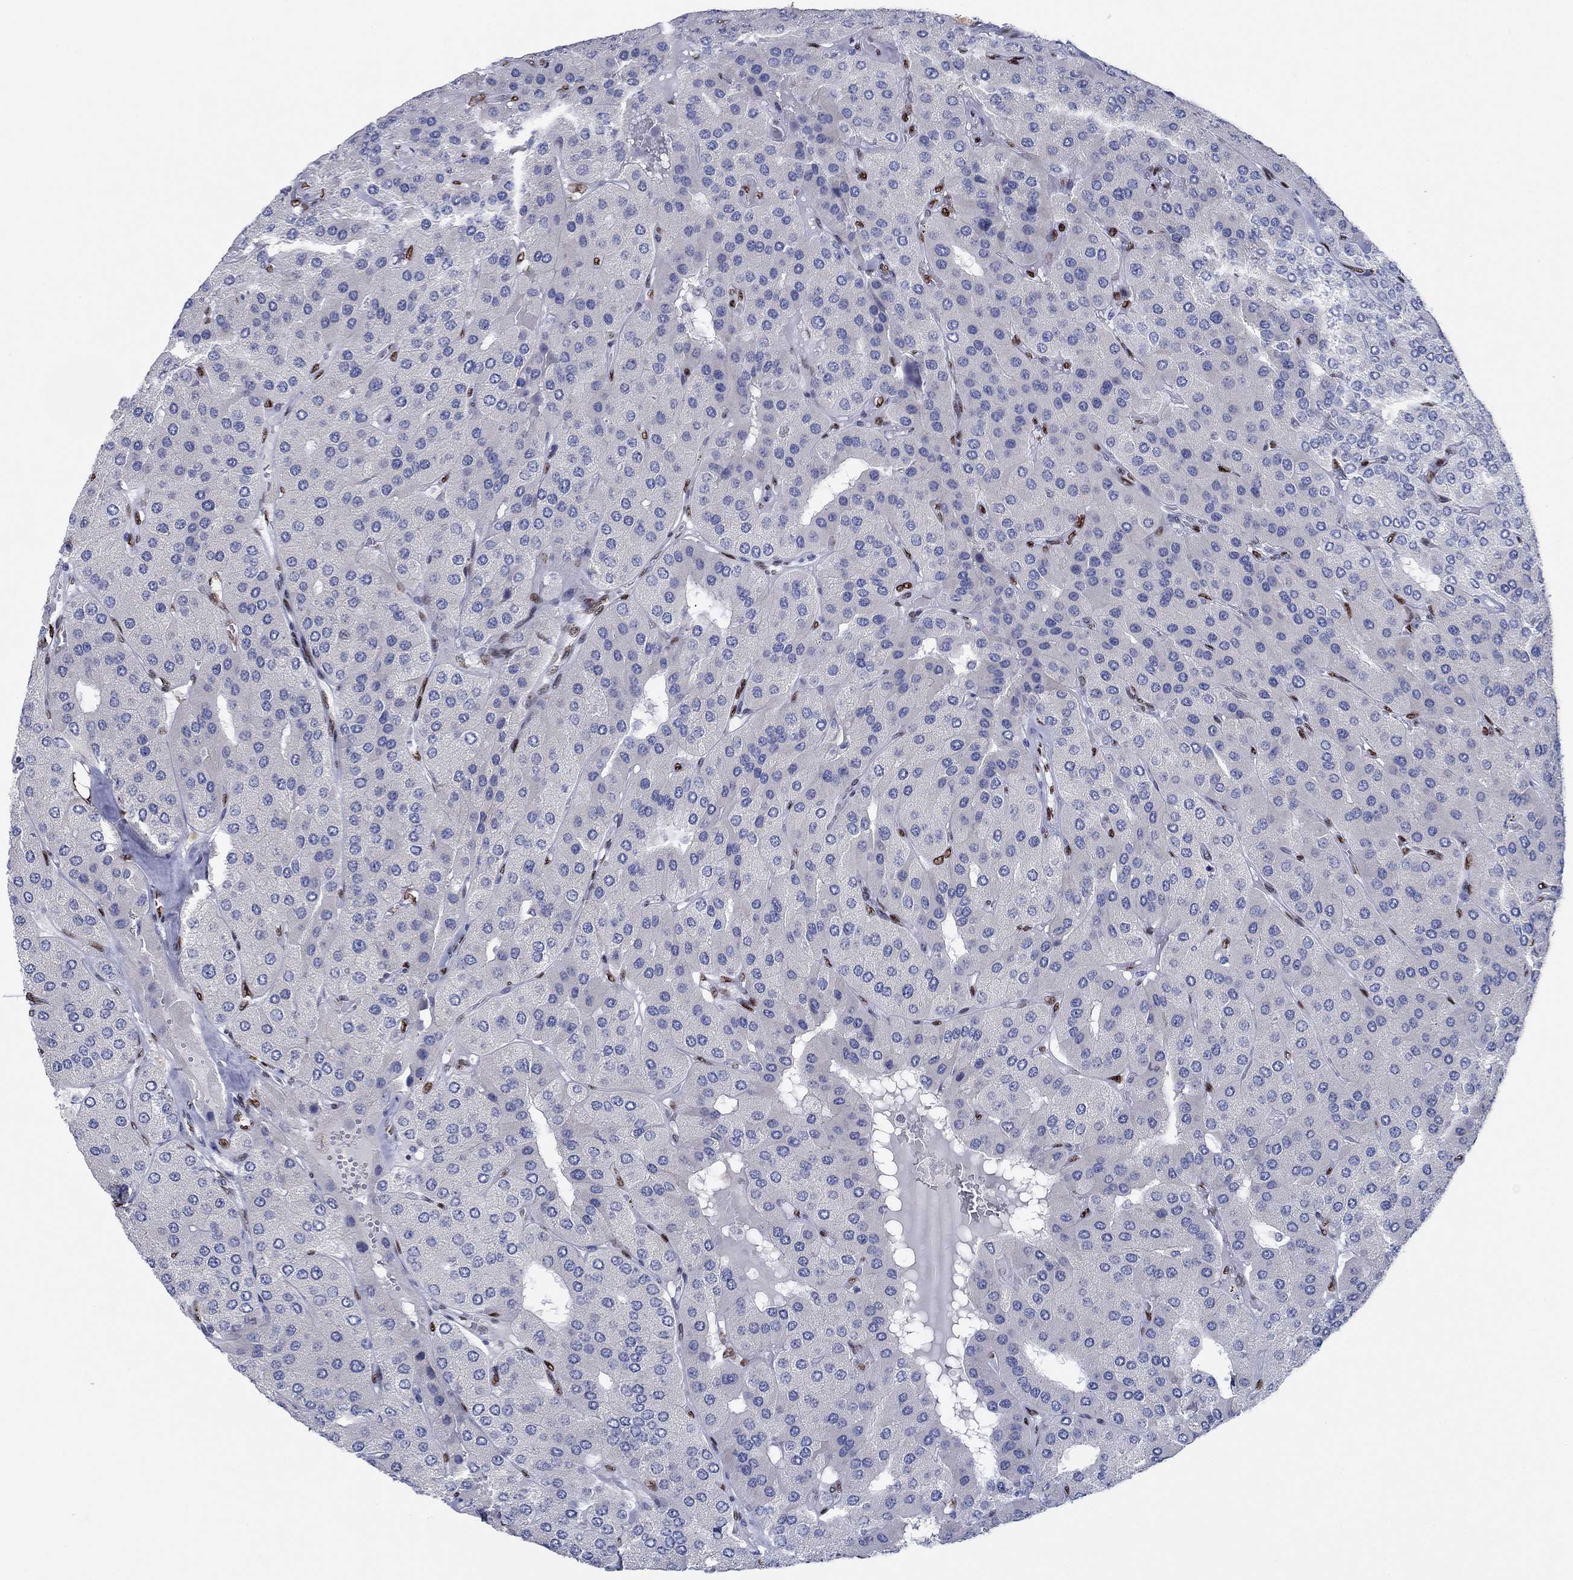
{"staining": {"intensity": "negative", "quantity": "none", "location": "none"}, "tissue": "parathyroid gland", "cell_type": "Glandular cells", "image_type": "normal", "snomed": [{"axis": "morphology", "description": "Normal tissue, NOS"}, {"axis": "morphology", "description": "Adenoma, NOS"}, {"axis": "topography", "description": "Parathyroid gland"}], "caption": "A photomicrograph of parathyroid gland stained for a protein reveals no brown staining in glandular cells. The staining was performed using DAB (3,3'-diaminobenzidine) to visualize the protein expression in brown, while the nuclei were stained in blue with hematoxylin (Magnification: 20x).", "gene": "ZEB1", "patient": {"sex": "female", "age": 86}}